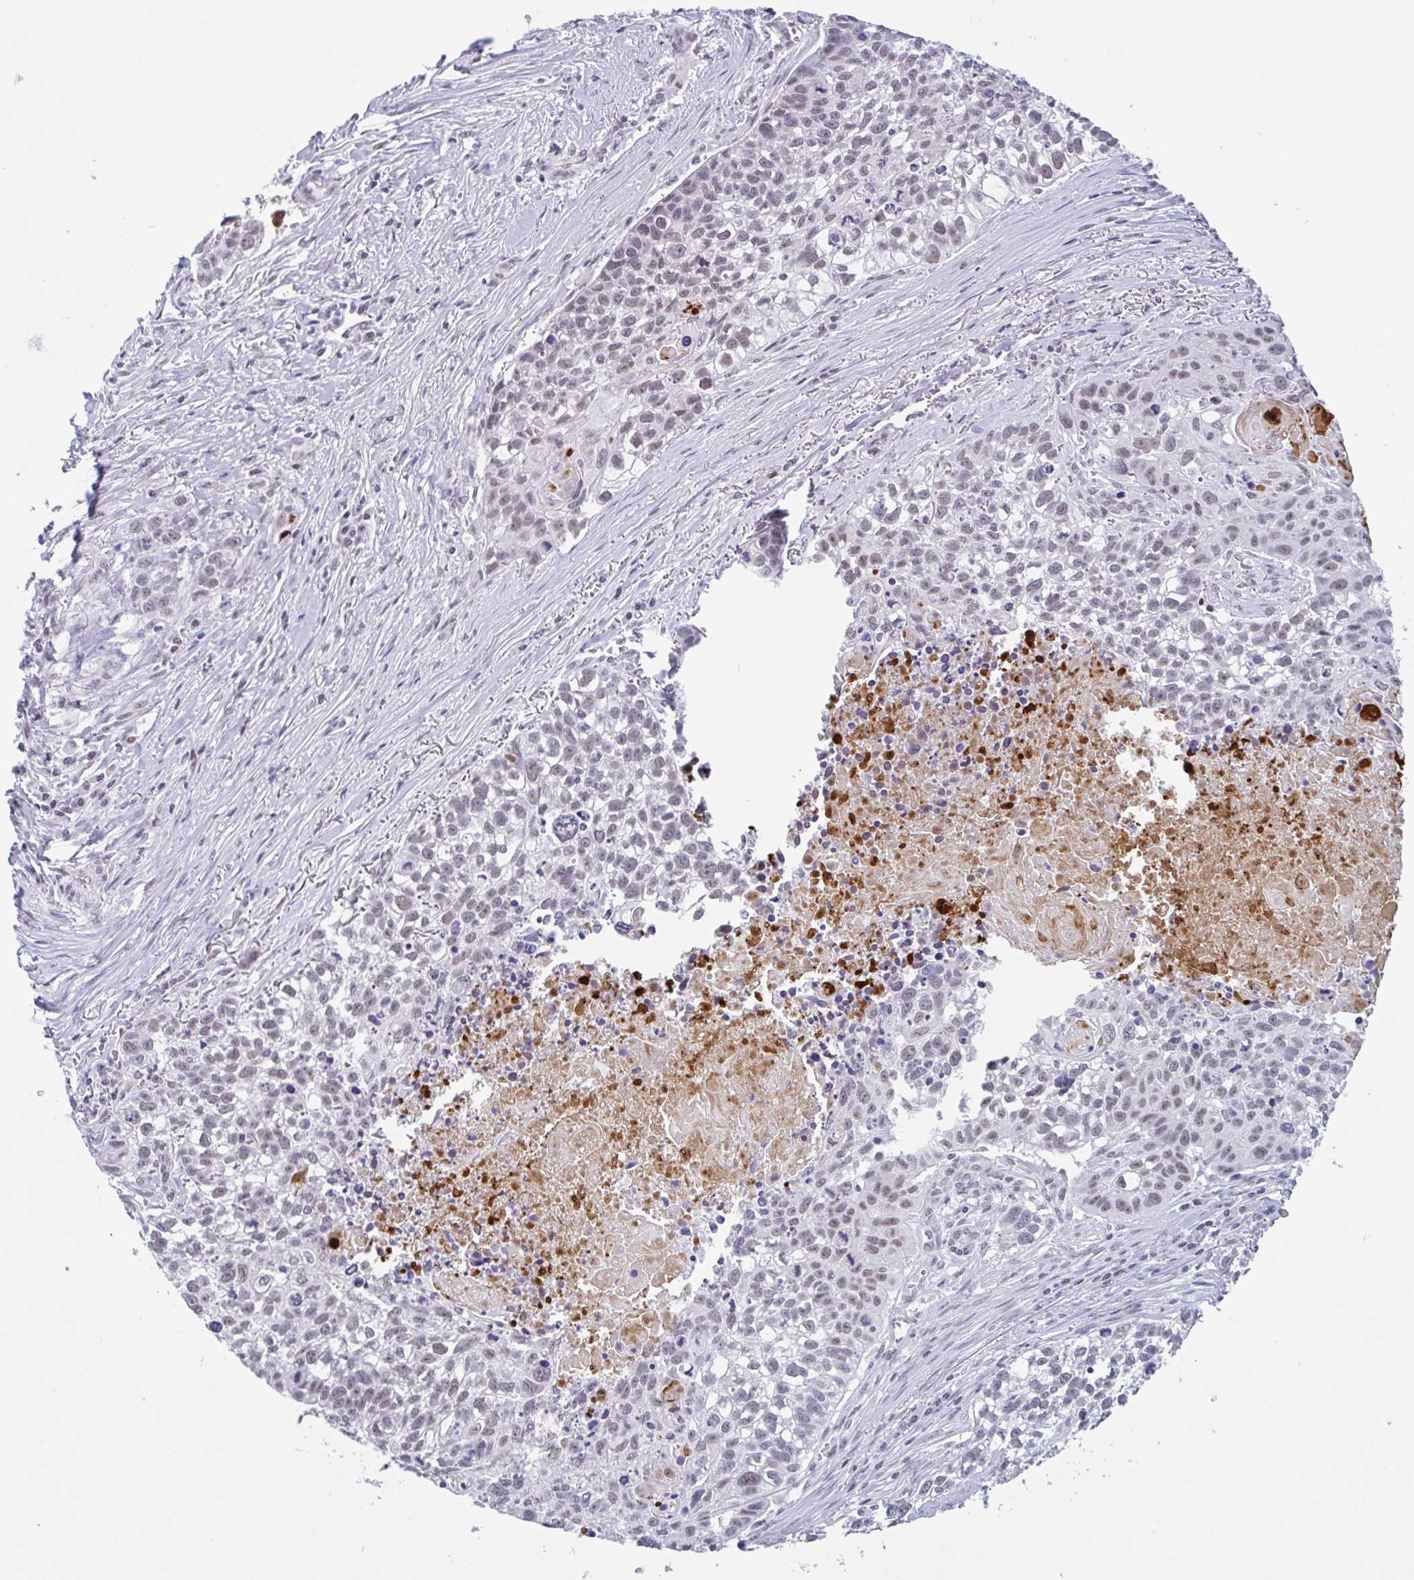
{"staining": {"intensity": "moderate", "quantity": "25%-75%", "location": "nuclear"}, "tissue": "lung cancer", "cell_type": "Tumor cells", "image_type": "cancer", "snomed": [{"axis": "morphology", "description": "Squamous cell carcinoma, NOS"}, {"axis": "topography", "description": "Lung"}], "caption": "Moderate nuclear protein positivity is seen in about 25%-75% of tumor cells in lung squamous cell carcinoma.", "gene": "PLG", "patient": {"sex": "male", "age": 74}}